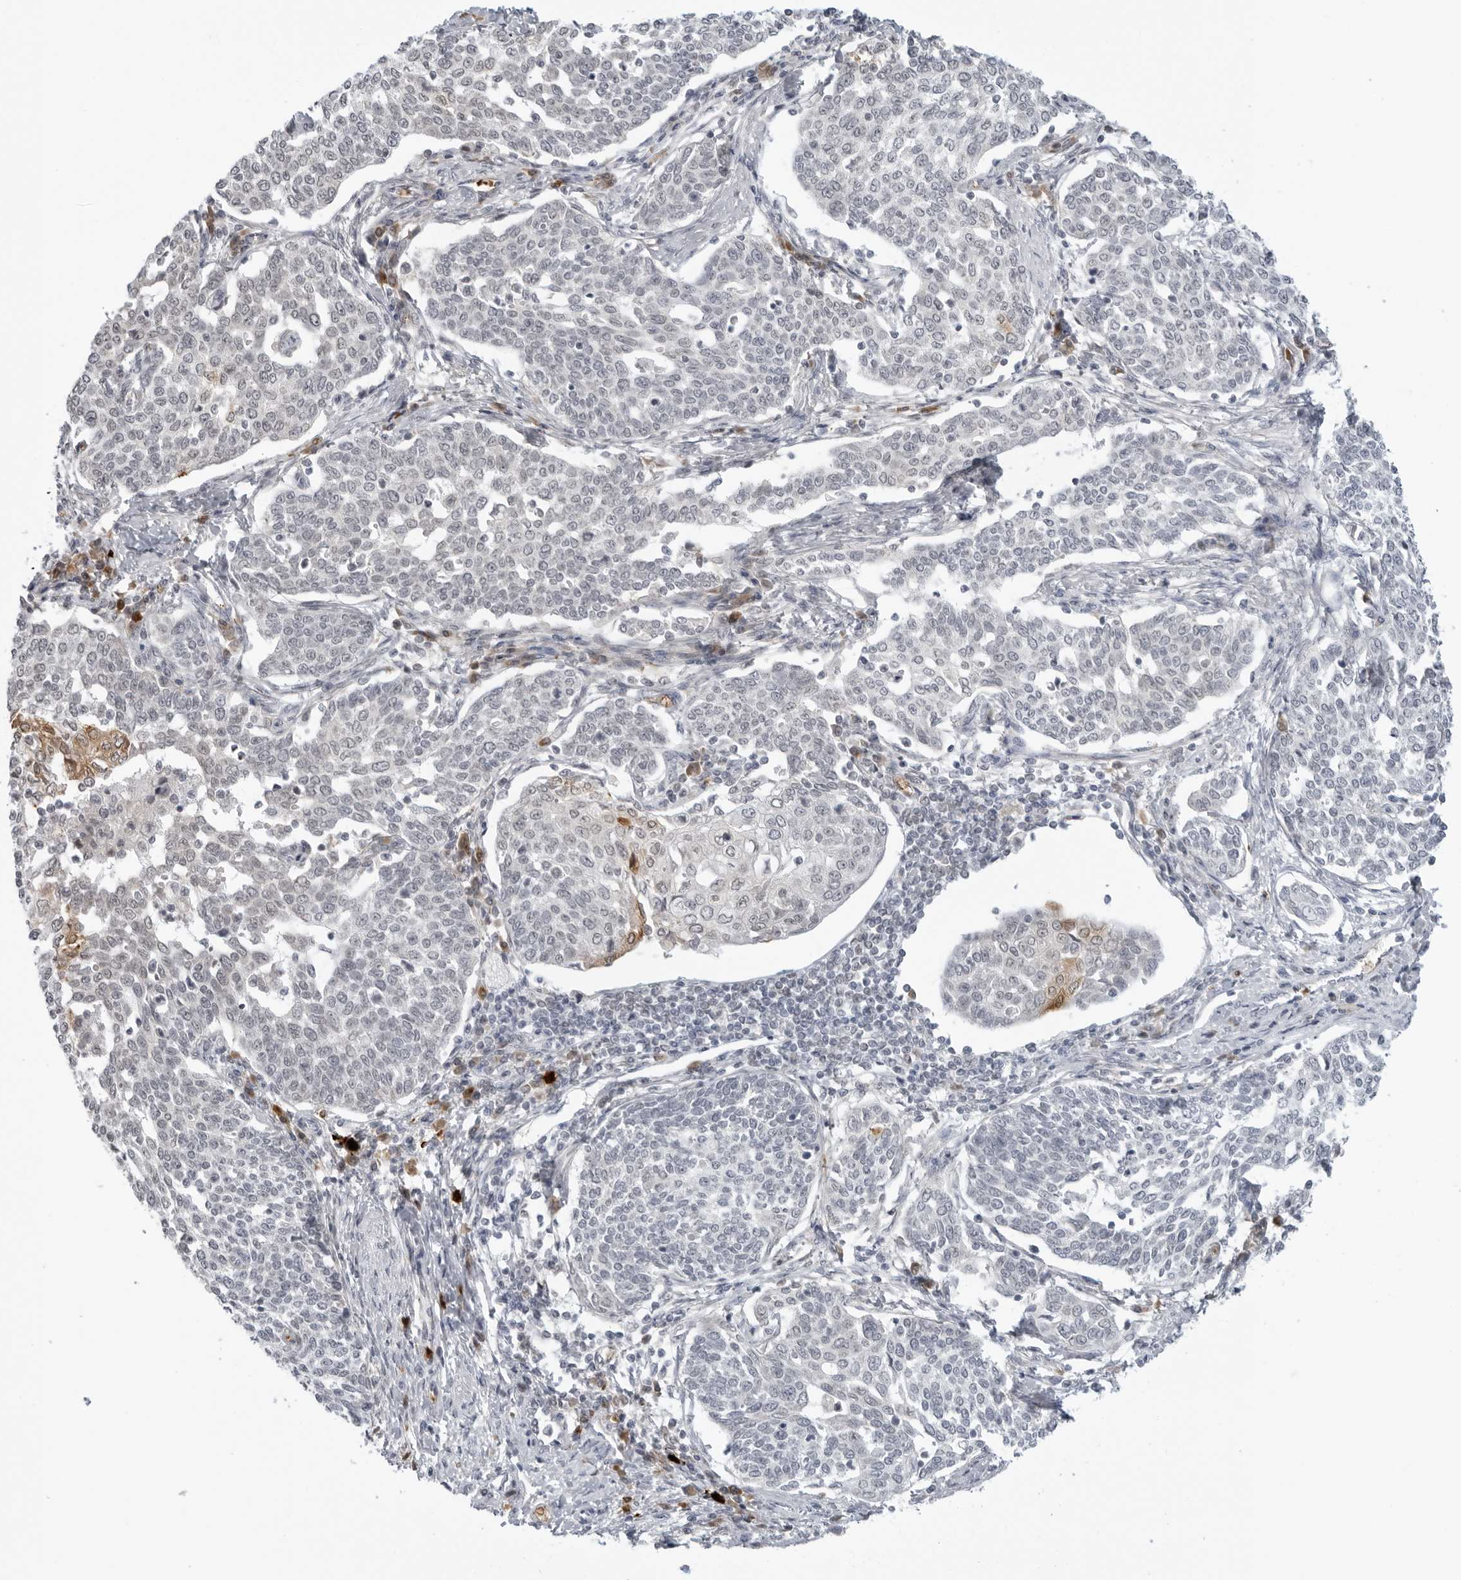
{"staining": {"intensity": "negative", "quantity": "none", "location": "none"}, "tissue": "cervical cancer", "cell_type": "Tumor cells", "image_type": "cancer", "snomed": [{"axis": "morphology", "description": "Squamous cell carcinoma, NOS"}, {"axis": "topography", "description": "Cervix"}], "caption": "Tumor cells show no significant protein positivity in cervical cancer (squamous cell carcinoma). (DAB immunohistochemistry with hematoxylin counter stain).", "gene": "SUGCT", "patient": {"sex": "female", "age": 34}}